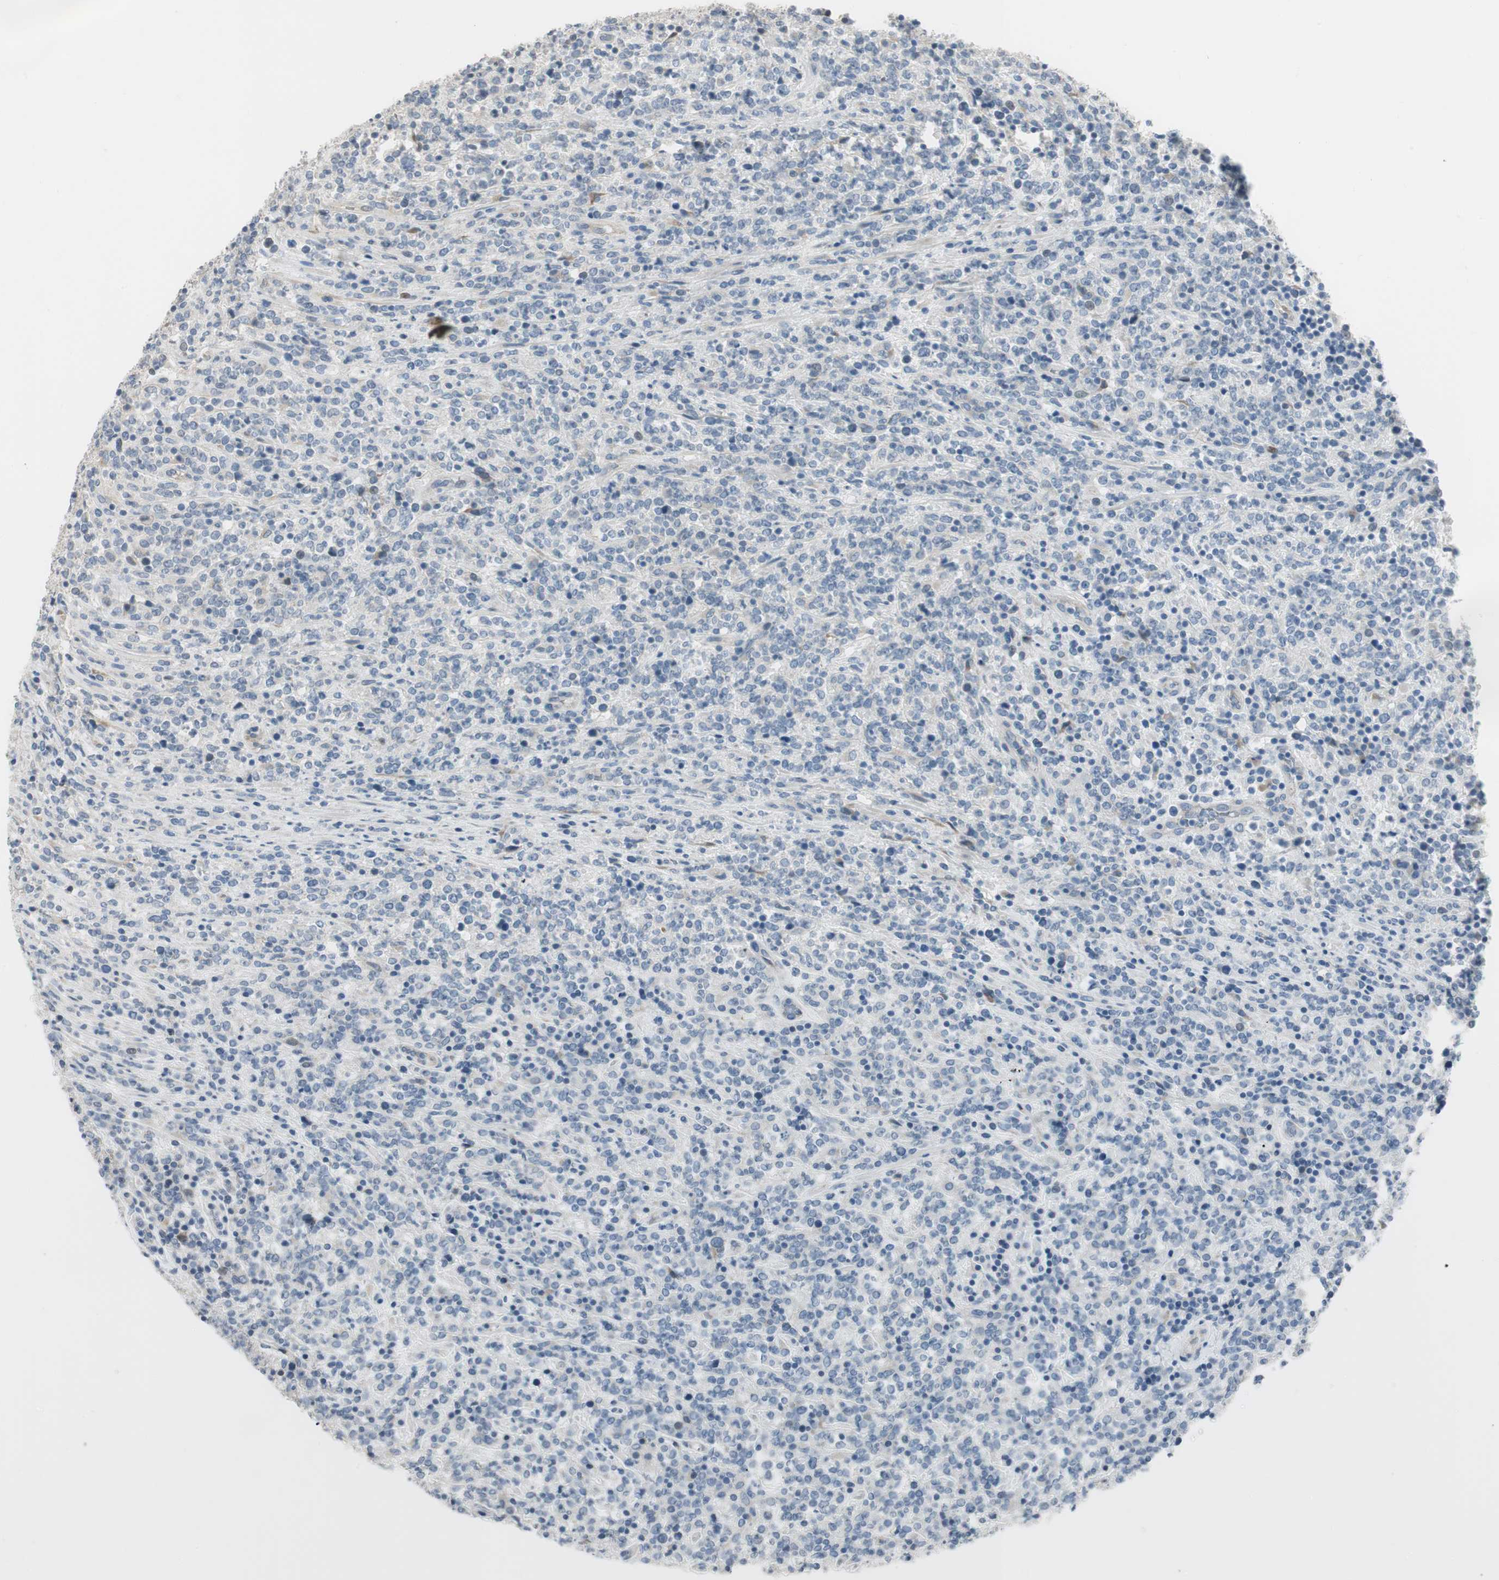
{"staining": {"intensity": "negative", "quantity": "none", "location": "none"}, "tissue": "lymphoma", "cell_type": "Tumor cells", "image_type": "cancer", "snomed": [{"axis": "morphology", "description": "Malignant lymphoma, non-Hodgkin's type, High grade"}, {"axis": "topography", "description": "Soft tissue"}], "caption": "DAB immunohistochemical staining of lymphoma displays no significant staining in tumor cells. (Brightfield microscopy of DAB IHC at high magnification).", "gene": "SPINK4", "patient": {"sex": "male", "age": 18}}